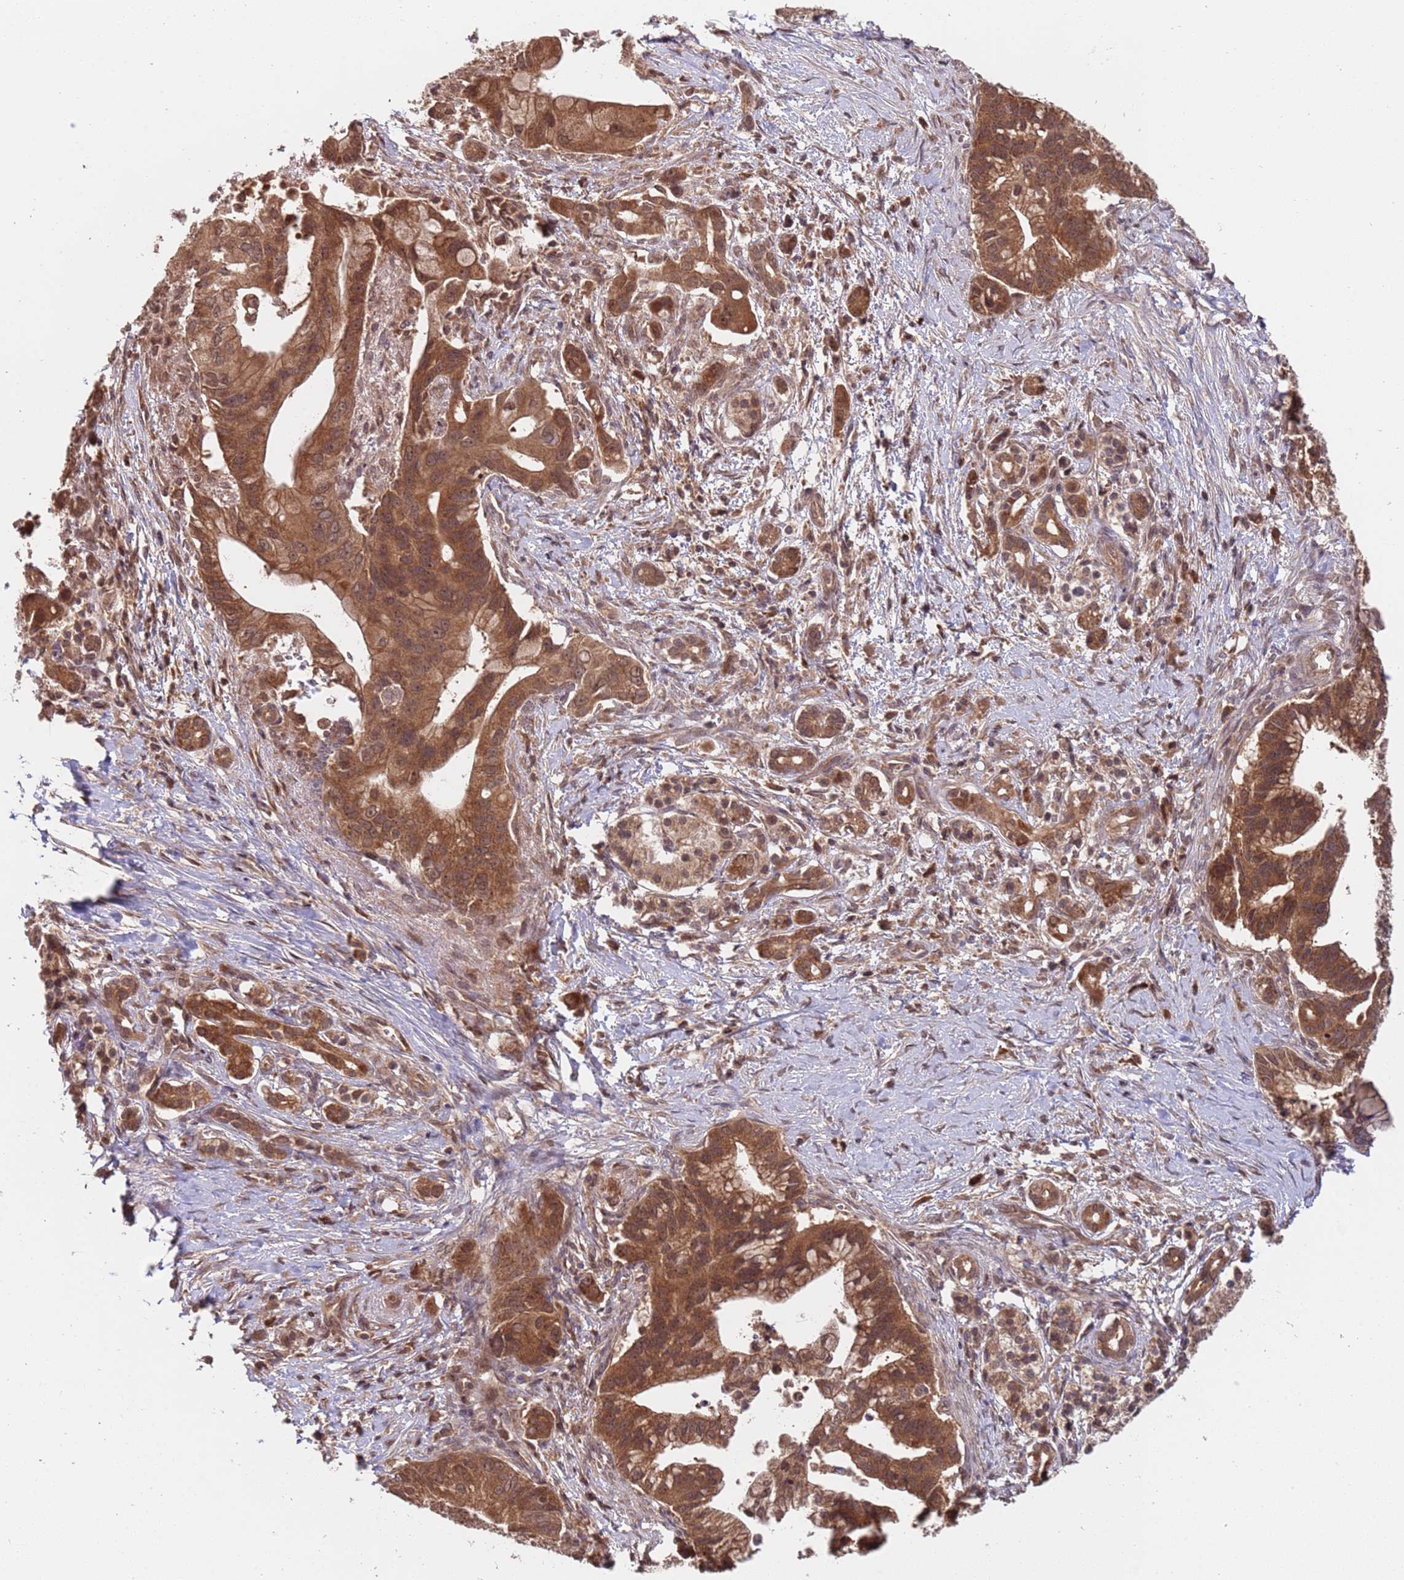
{"staining": {"intensity": "strong", "quantity": ">75%", "location": "cytoplasmic/membranous,nuclear"}, "tissue": "pancreatic cancer", "cell_type": "Tumor cells", "image_type": "cancer", "snomed": [{"axis": "morphology", "description": "Adenocarcinoma, NOS"}, {"axis": "topography", "description": "Pancreas"}], "caption": "DAB immunohistochemical staining of human adenocarcinoma (pancreatic) displays strong cytoplasmic/membranous and nuclear protein positivity in approximately >75% of tumor cells.", "gene": "ERI1", "patient": {"sex": "male", "age": 68}}